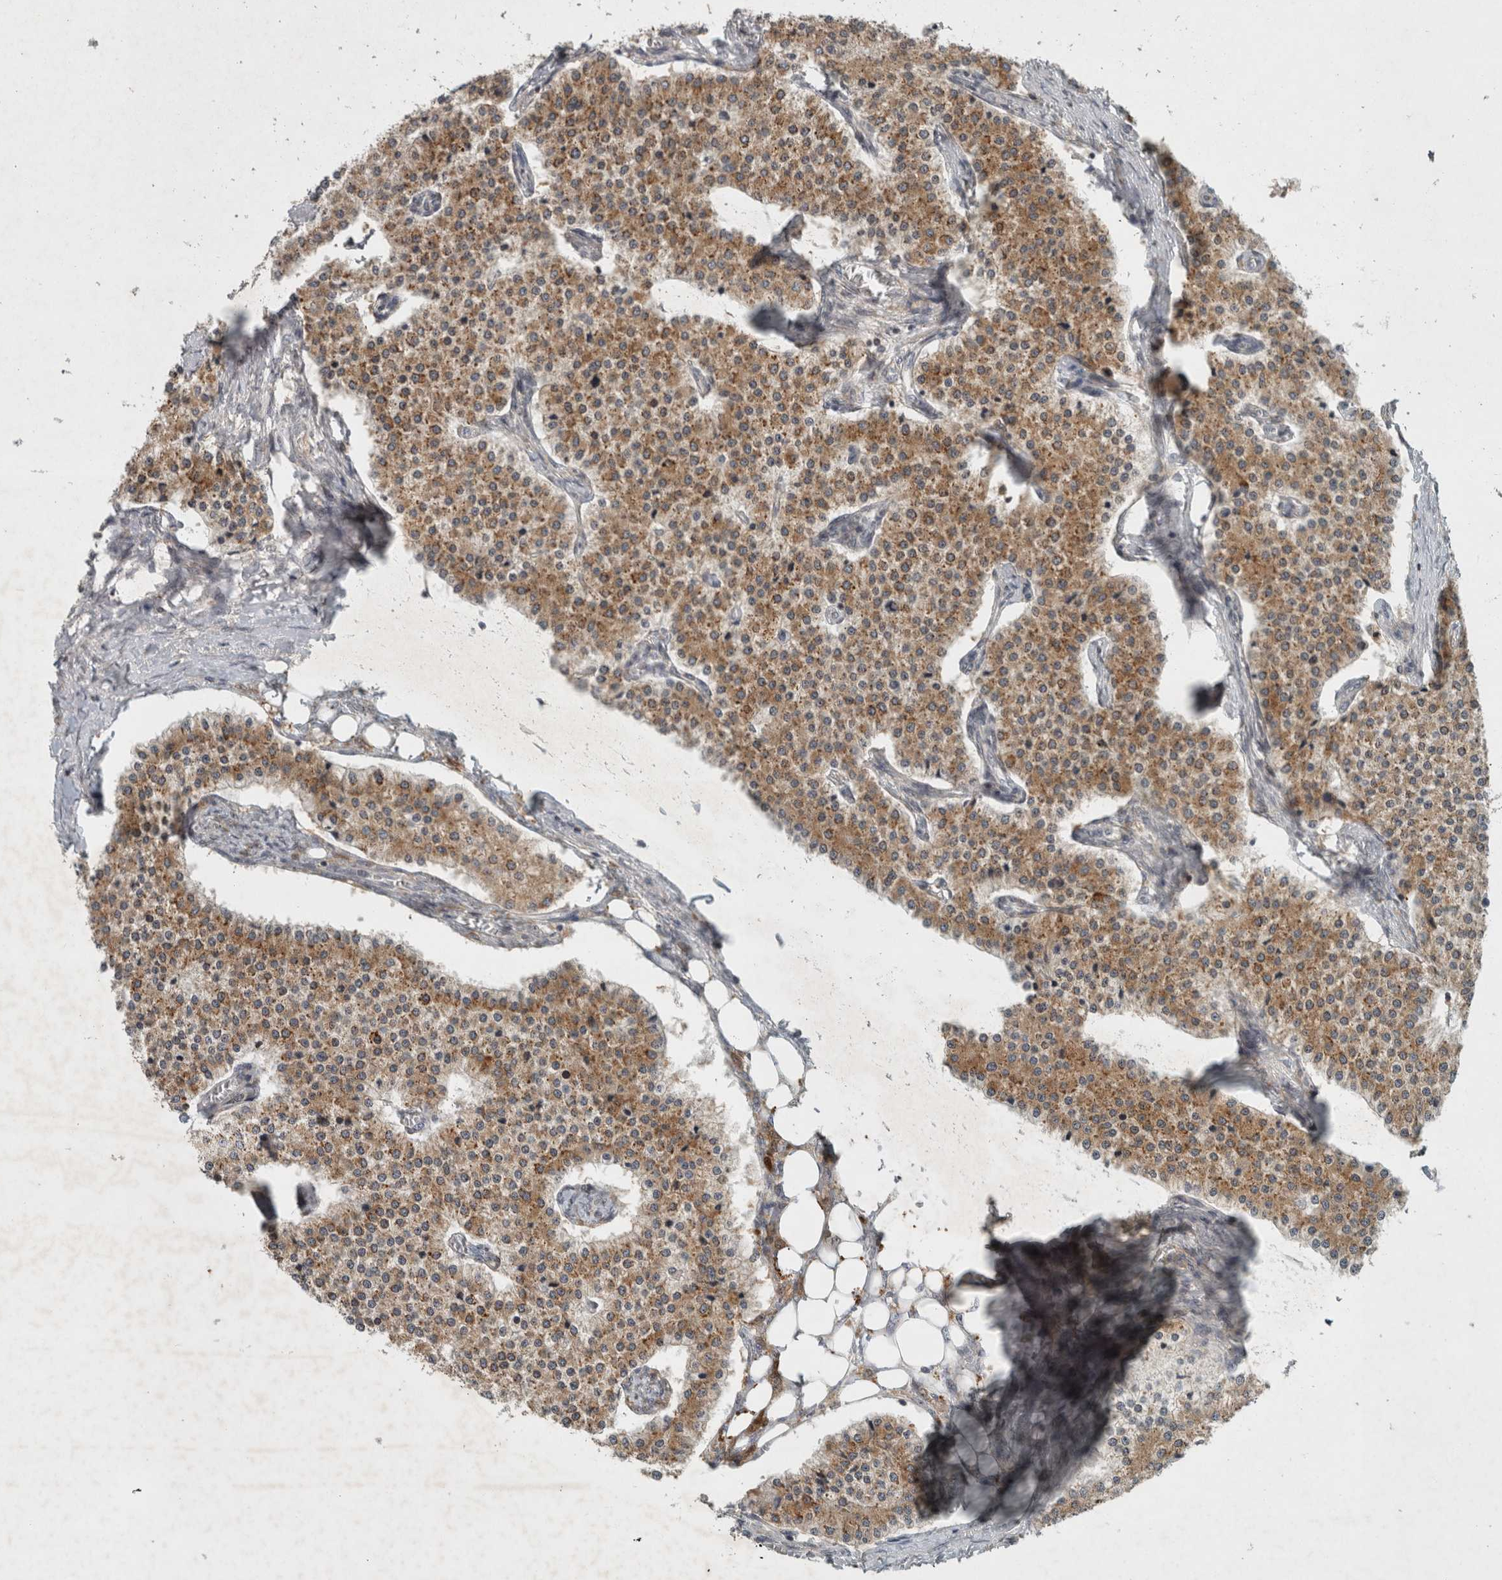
{"staining": {"intensity": "moderate", "quantity": ">75%", "location": "cytoplasmic/membranous"}, "tissue": "carcinoid", "cell_type": "Tumor cells", "image_type": "cancer", "snomed": [{"axis": "morphology", "description": "Carcinoid, malignant, NOS"}, {"axis": "topography", "description": "Colon"}], "caption": "Immunohistochemical staining of human carcinoid shows moderate cytoplasmic/membranous protein expression in about >75% of tumor cells.", "gene": "GPR137B", "patient": {"sex": "female", "age": 52}}